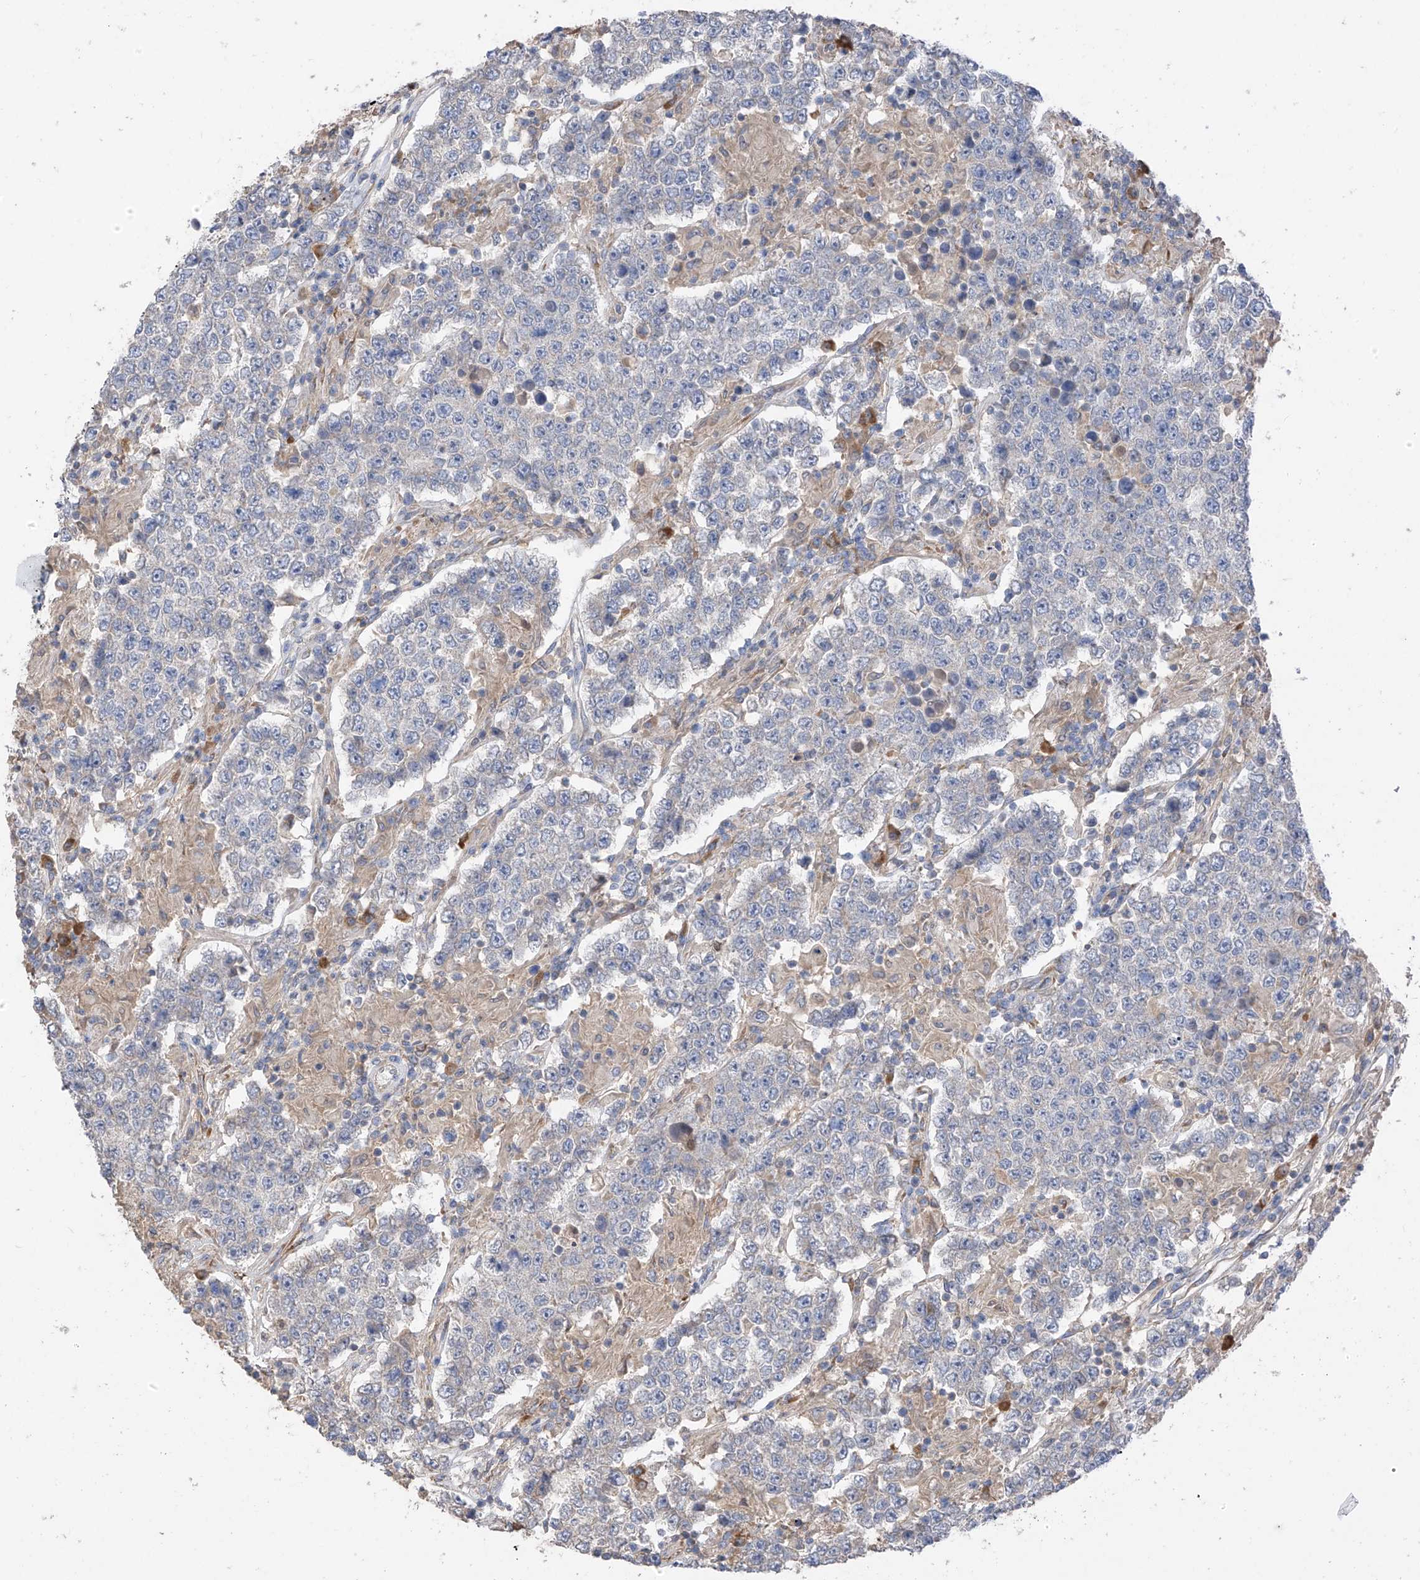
{"staining": {"intensity": "negative", "quantity": "none", "location": "none"}, "tissue": "testis cancer", "cell_type": "Tumor cells", "image_type": "cancer", "snomed": [{"axis": "morphology", "description": "Normal tissue, NOS"}, {"axis": "morphology", "description": "Urothelial carcinoma, High grade"}, {"axis": "morphology", "description": "Seminoma, NOS"}, {"axis": "morphology", "description": "Carcinoma, Embryonal, NOS"}, {"axis": "topography", "description": "Urinary bladder"}, {"axis": "topography", "description": "Testis"}], "caption": "Tumor cells show no significant positivity in testis urothelial carcinoma (high-grade). (Brightfield microscopy of DAB immunohistochemistry (IHC) at high magnification).", "gene": "GALNTL6", "patient": {"sex": "male", "age": 41}}